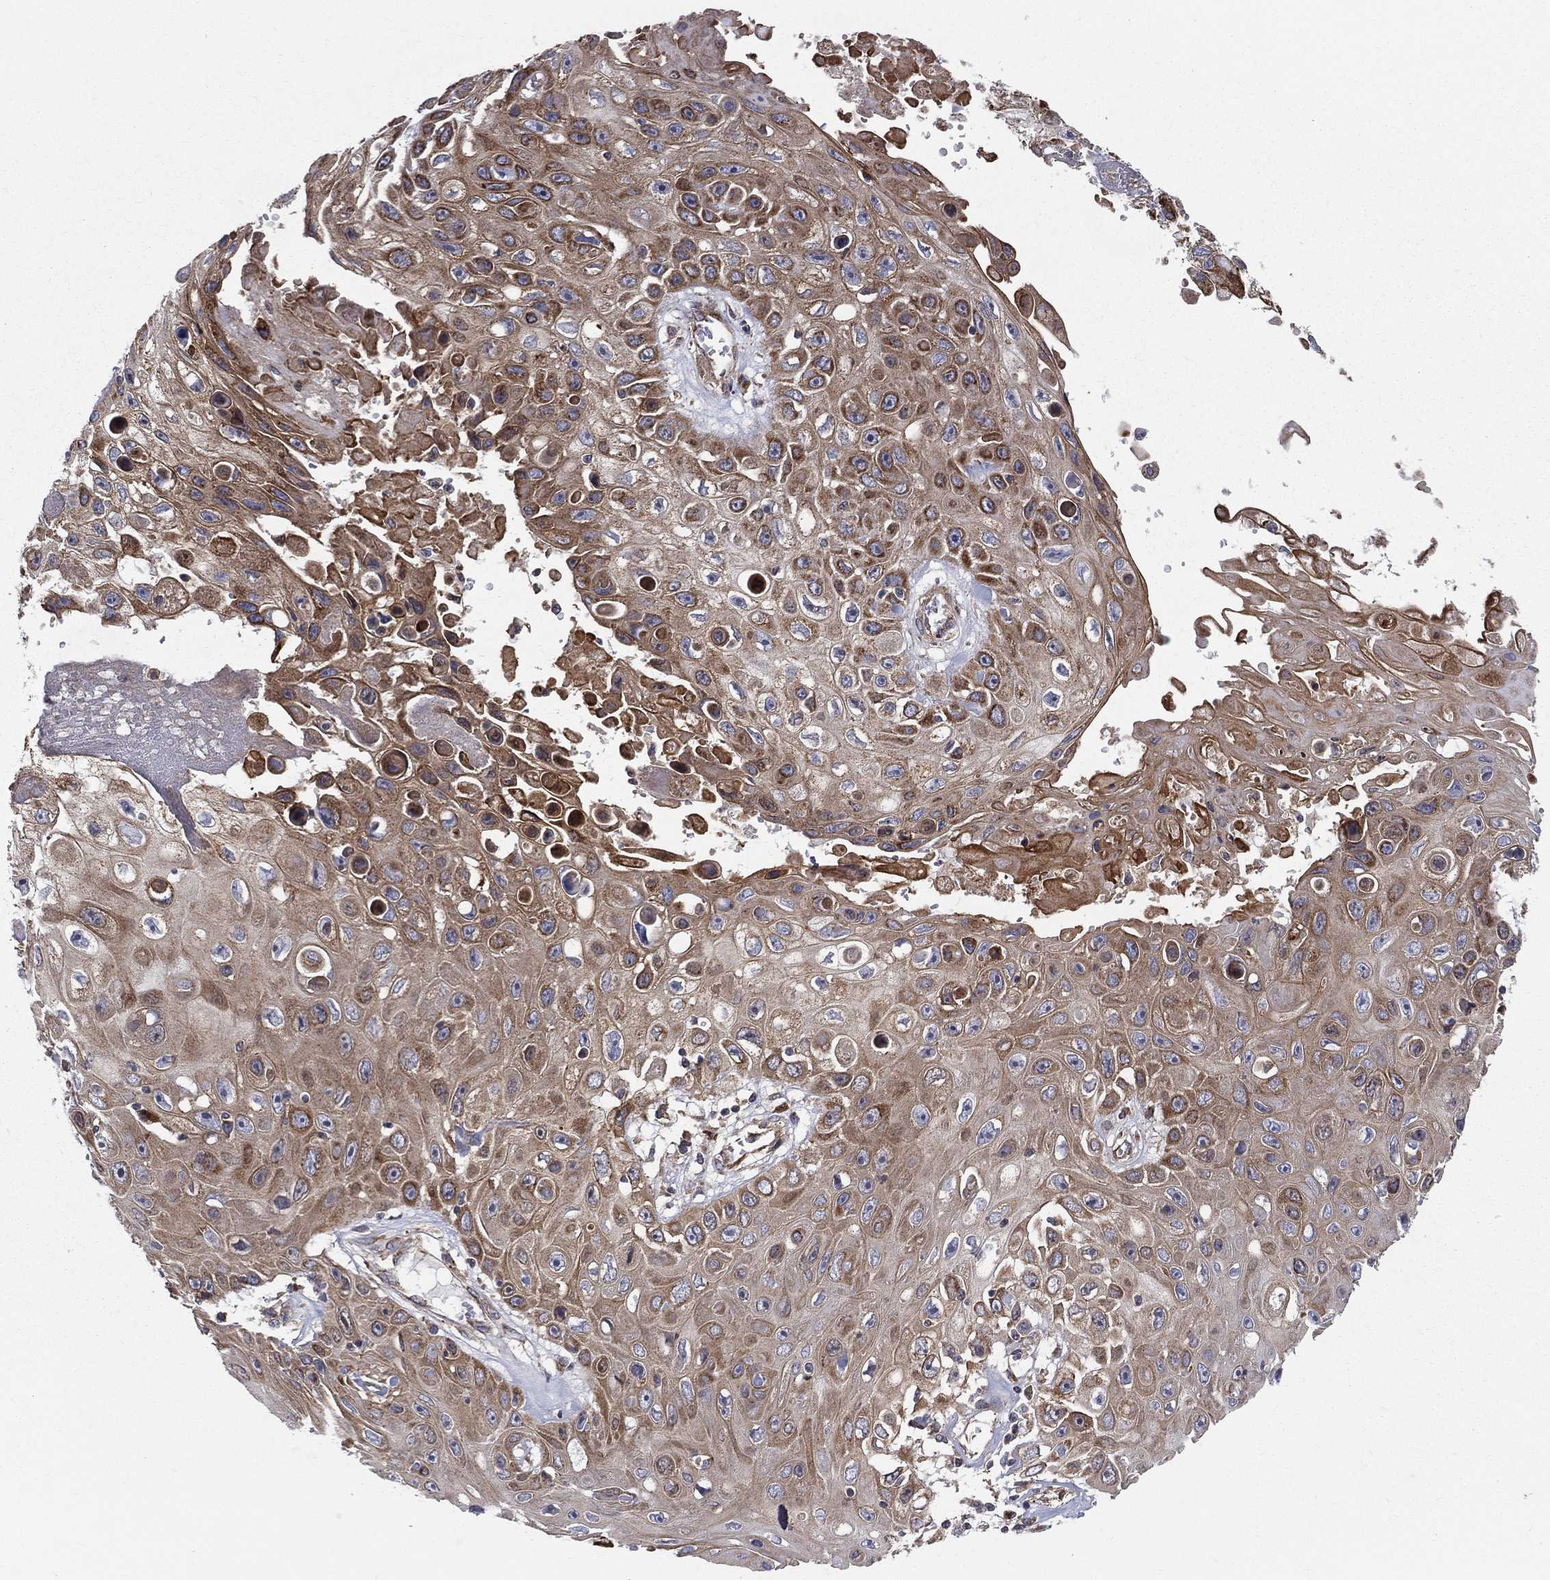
{"staining": {"intensity": "strong", "quantity": ">75%", "location": "cytoplasmic/membranous"}, "tissue": "skin cancer", "cell_type": "Tumor cells", "image_type": "cancer", "snomed": [{"axis": "morphology", "description": "Squamous cell carcinoma, NOS"}, {"axis": "topography", "description": "Skin"}], "caption": "Protein staining of skin cancer (squamous cell carcinoma) tissue demonstrates strong cytoplasmic/membranous staining in approximately >75% of tumor cells. Using DAB (3,3'-diaminobenzidine) (brown) and hematoxylin (blue) stains, captured at high magnification using brightfield microscopy.", "gene": "MIX23", "patient": {"sex": "male", "age": 82}}